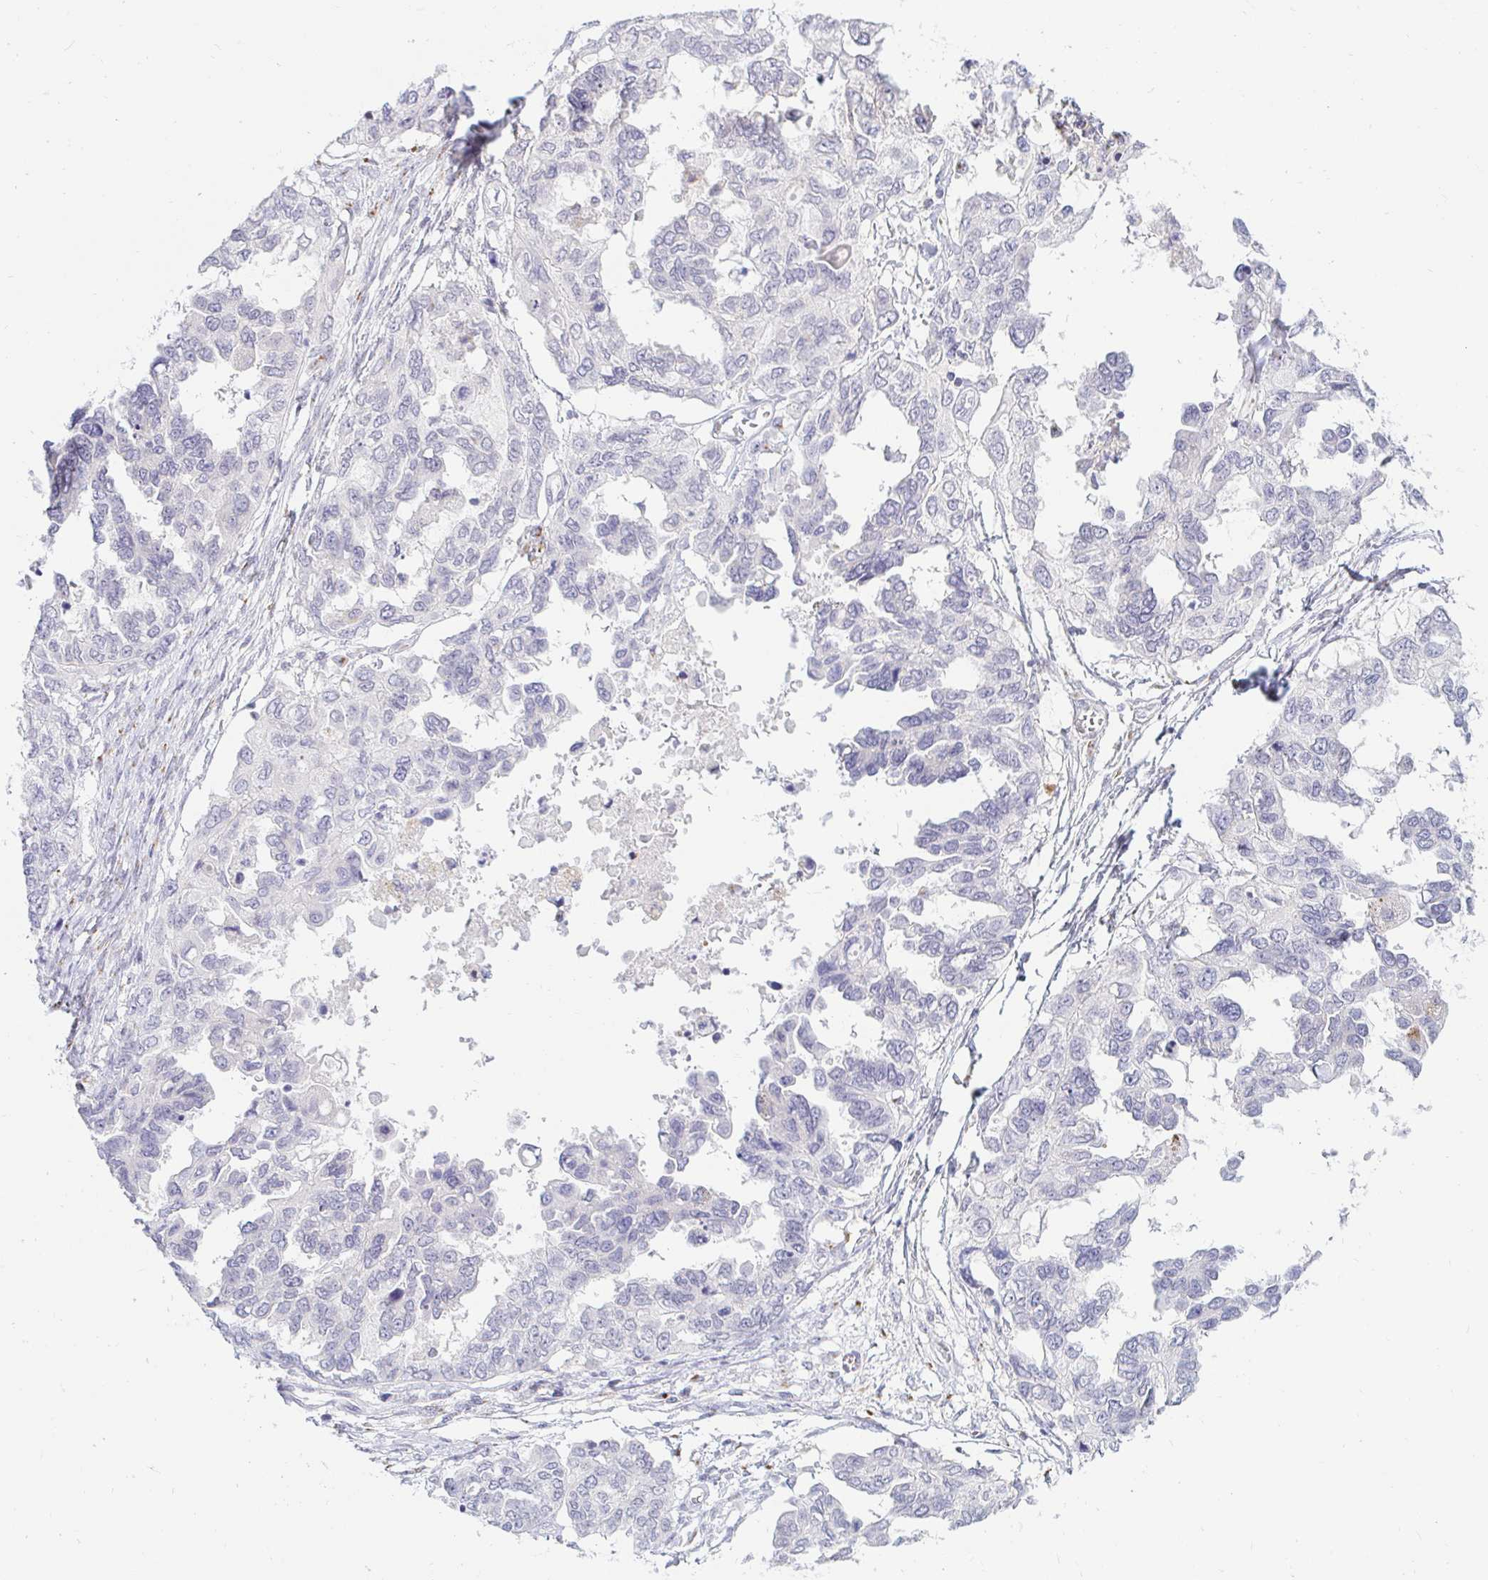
{"staining": {"intensity": "negative", "quantity": "none", "location": "none"}, "tissue": "ovarian cancer", "cell_type": "Tumor cells", "image_type": "cancer", "snomed": [{"axis": "morphology", "description": "Cystadenocarcinoma, serous, NOS"}, {"axis": "topography", "description": "Ovary"}], "caption": "High power microscopy histopathology image of an IHC image of ovarian cancer (serous cystadenocarcinoma), revealing no significant expression in tumor cells.", "gene": "OR51D1", "patient": {"sex": "female", "age": 53}}